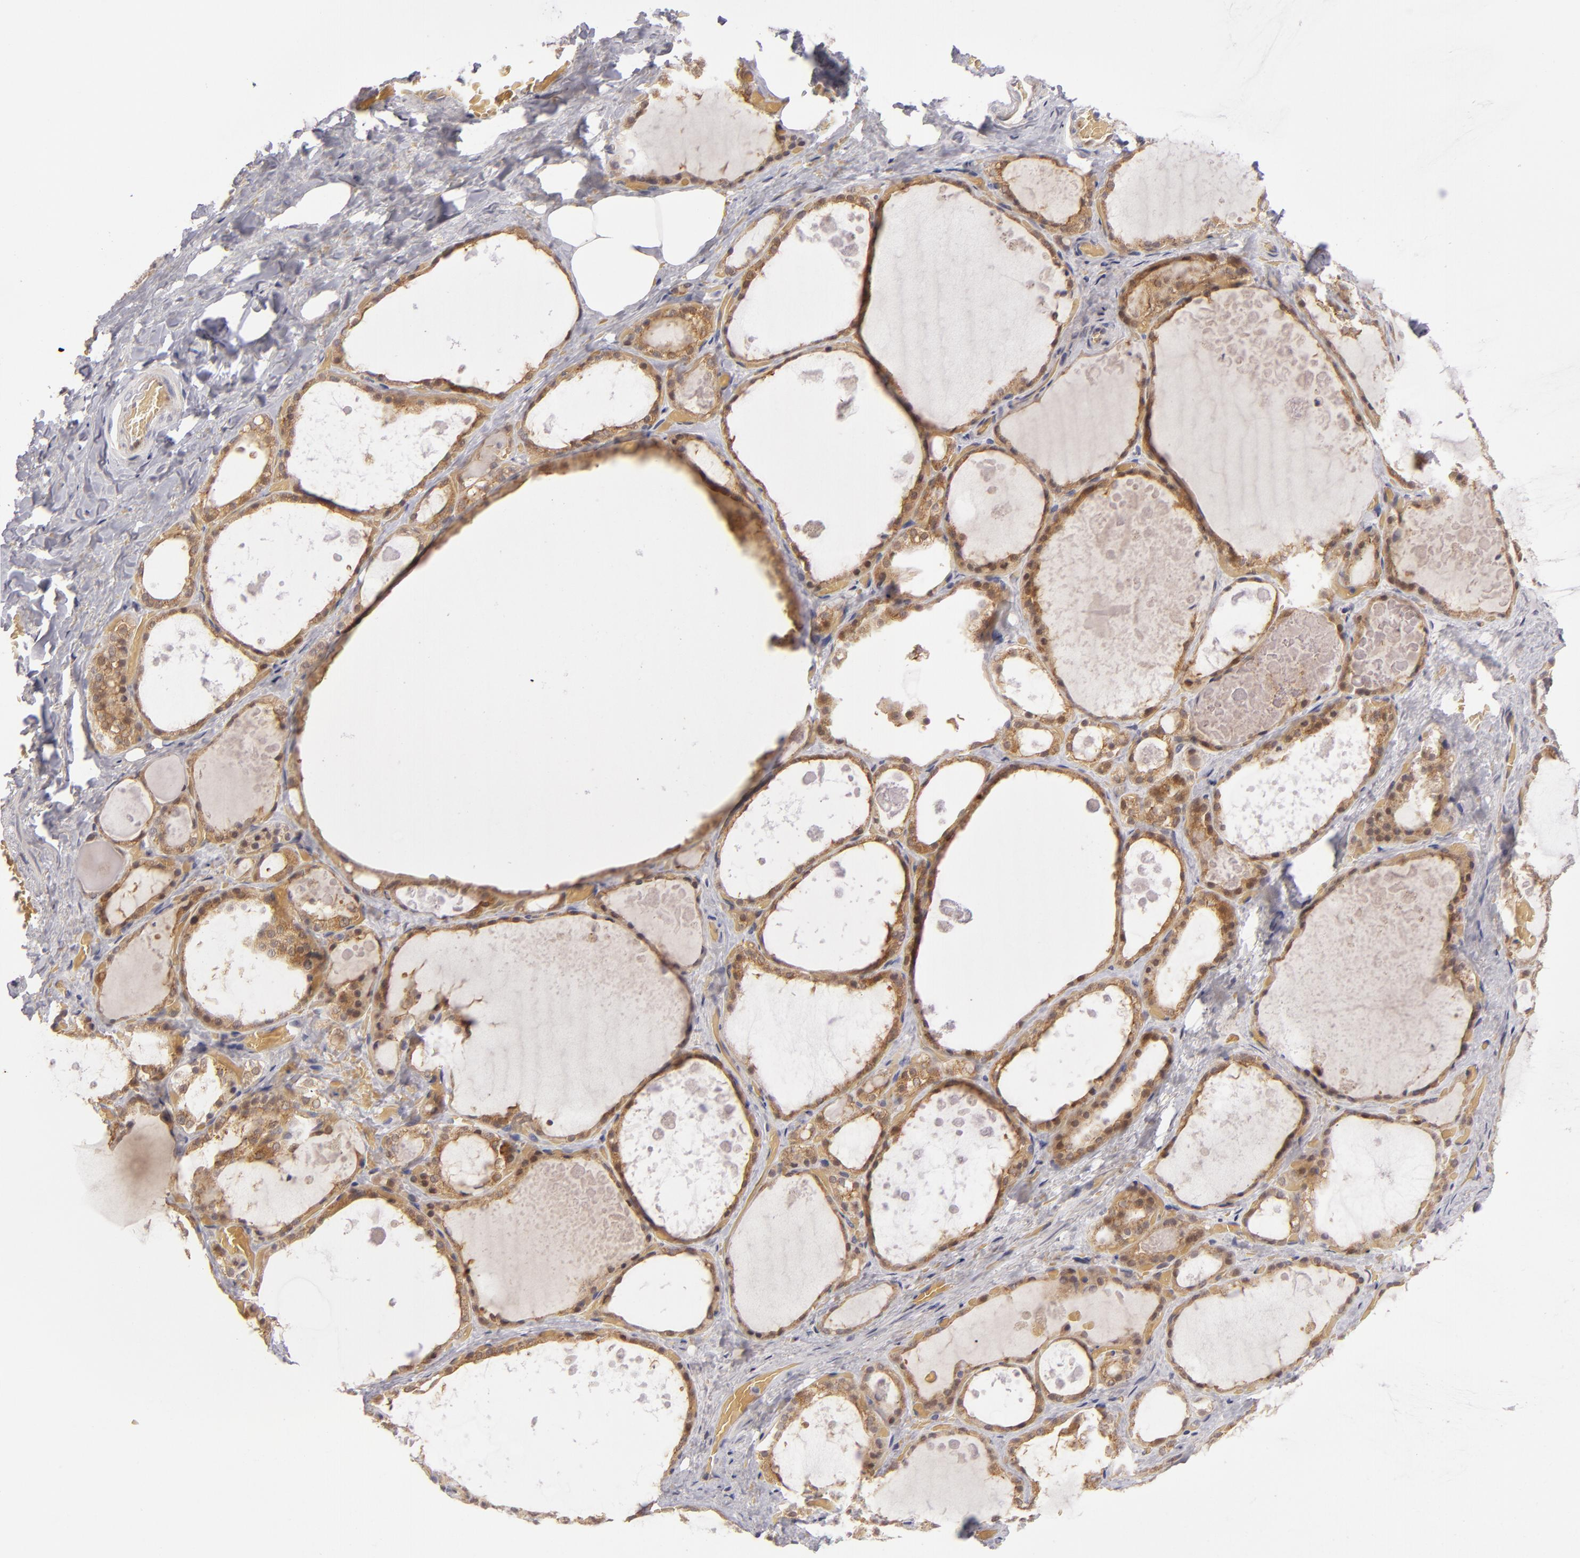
{"staining": {"intensity": "moderate", "quantity": ">75%", "location": "cytoplasmic/membranous,nuclear"}, "tissue": "thyroid gland", "cell_type": "Glandular cells", "image_type": "normal", "snomed": [{"axis": "morphology", "description": "Normal tissue, NOS"}, {"axis": "topography", "description": "Thyroid gland"}], "caption": "Protein staining demonstrates moderate cytoplasmic/membranous,nuclear expression in approximately >75% of glandular cells in normal thyroid gland. (Stains: DAB (3,3'-diaminobenzidine) in brown, nuclei in blue, Microscopy: brightfield microscopy at high magnification).", "gene": "SH2D4A", "patient": {"sex": "male", "age": 61}}